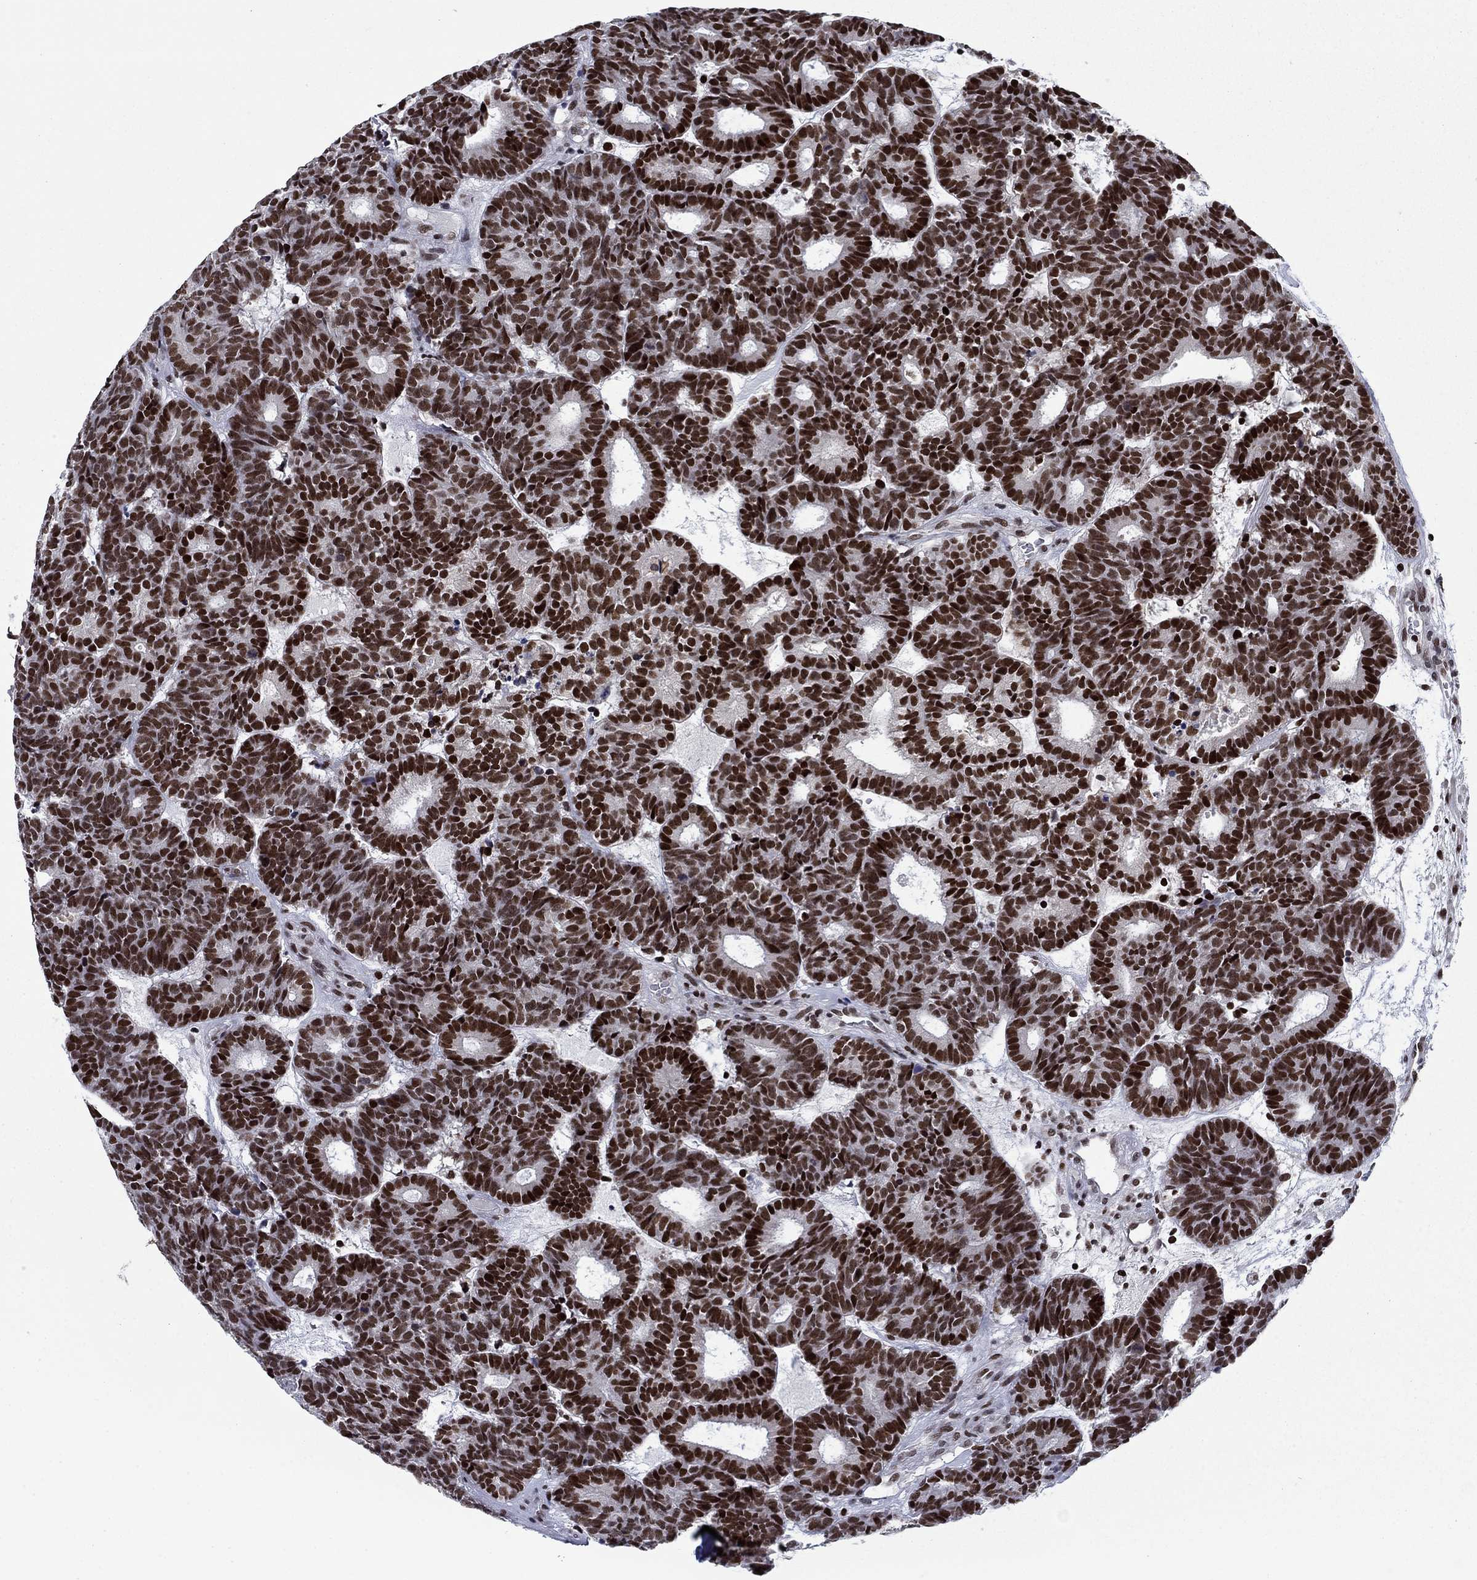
{"staining": {"intensity": "strong", "quantity": ">75%", "location": "nuclear"}, "tissue": "head and neck cancer", "cell_type": "Tumor cells", "image_type": "cancer", "snomed": [{"axis": "morphology", "description": "Adenocarcinoma, NOS"}, {"axis": "topography", "description": "Head-Neck"}], "caption": "This is a histology image of IHC staining of head and neck adenocarcinoma, which shows strong staining in the nuclear of tumor cells.", "gene": "RPRD1B", "patient": {"sex": "female", "age": 81}}